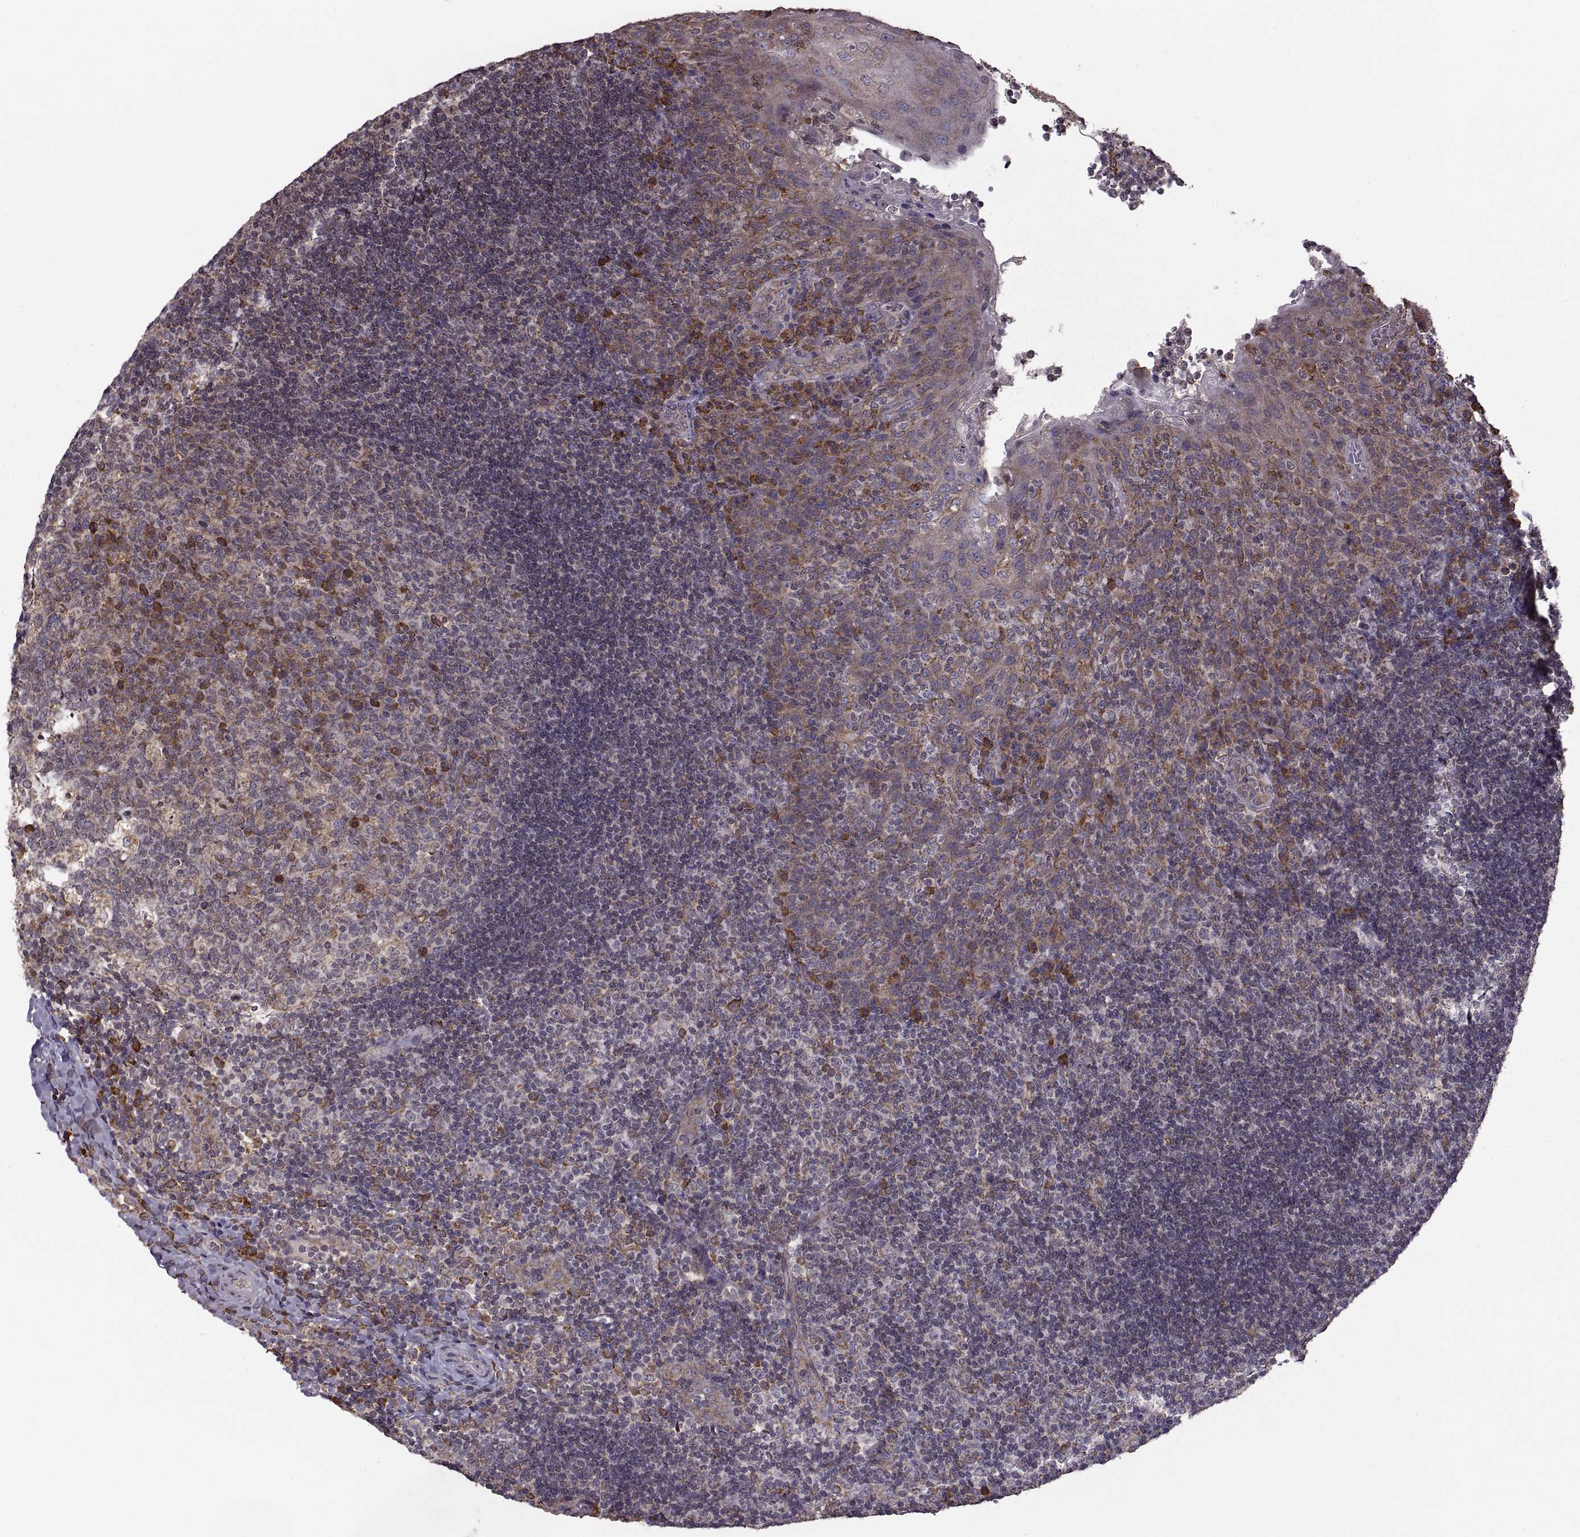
{"staining": {"intensity": "strong", "quantity": "<25%", "location": "cytoplasmic/membranous"}, "tissue": "tonsil", "cell_type": "Germinal center cells", "image_type": "normal", "snomed": [{"axis": "morphology", "description": "Normal tissue, NOS"}, {"axis": "topography", "description": "Tonsil"}], "caption": "Immunohistochemistry of unremarkable human tonsil demonstrates medium levels of strong cytoplasmic/membranous staining in about <25% of germinal center cells.", "gene": "PDIA3", "patient": {"sex": "male", "age": 17}}